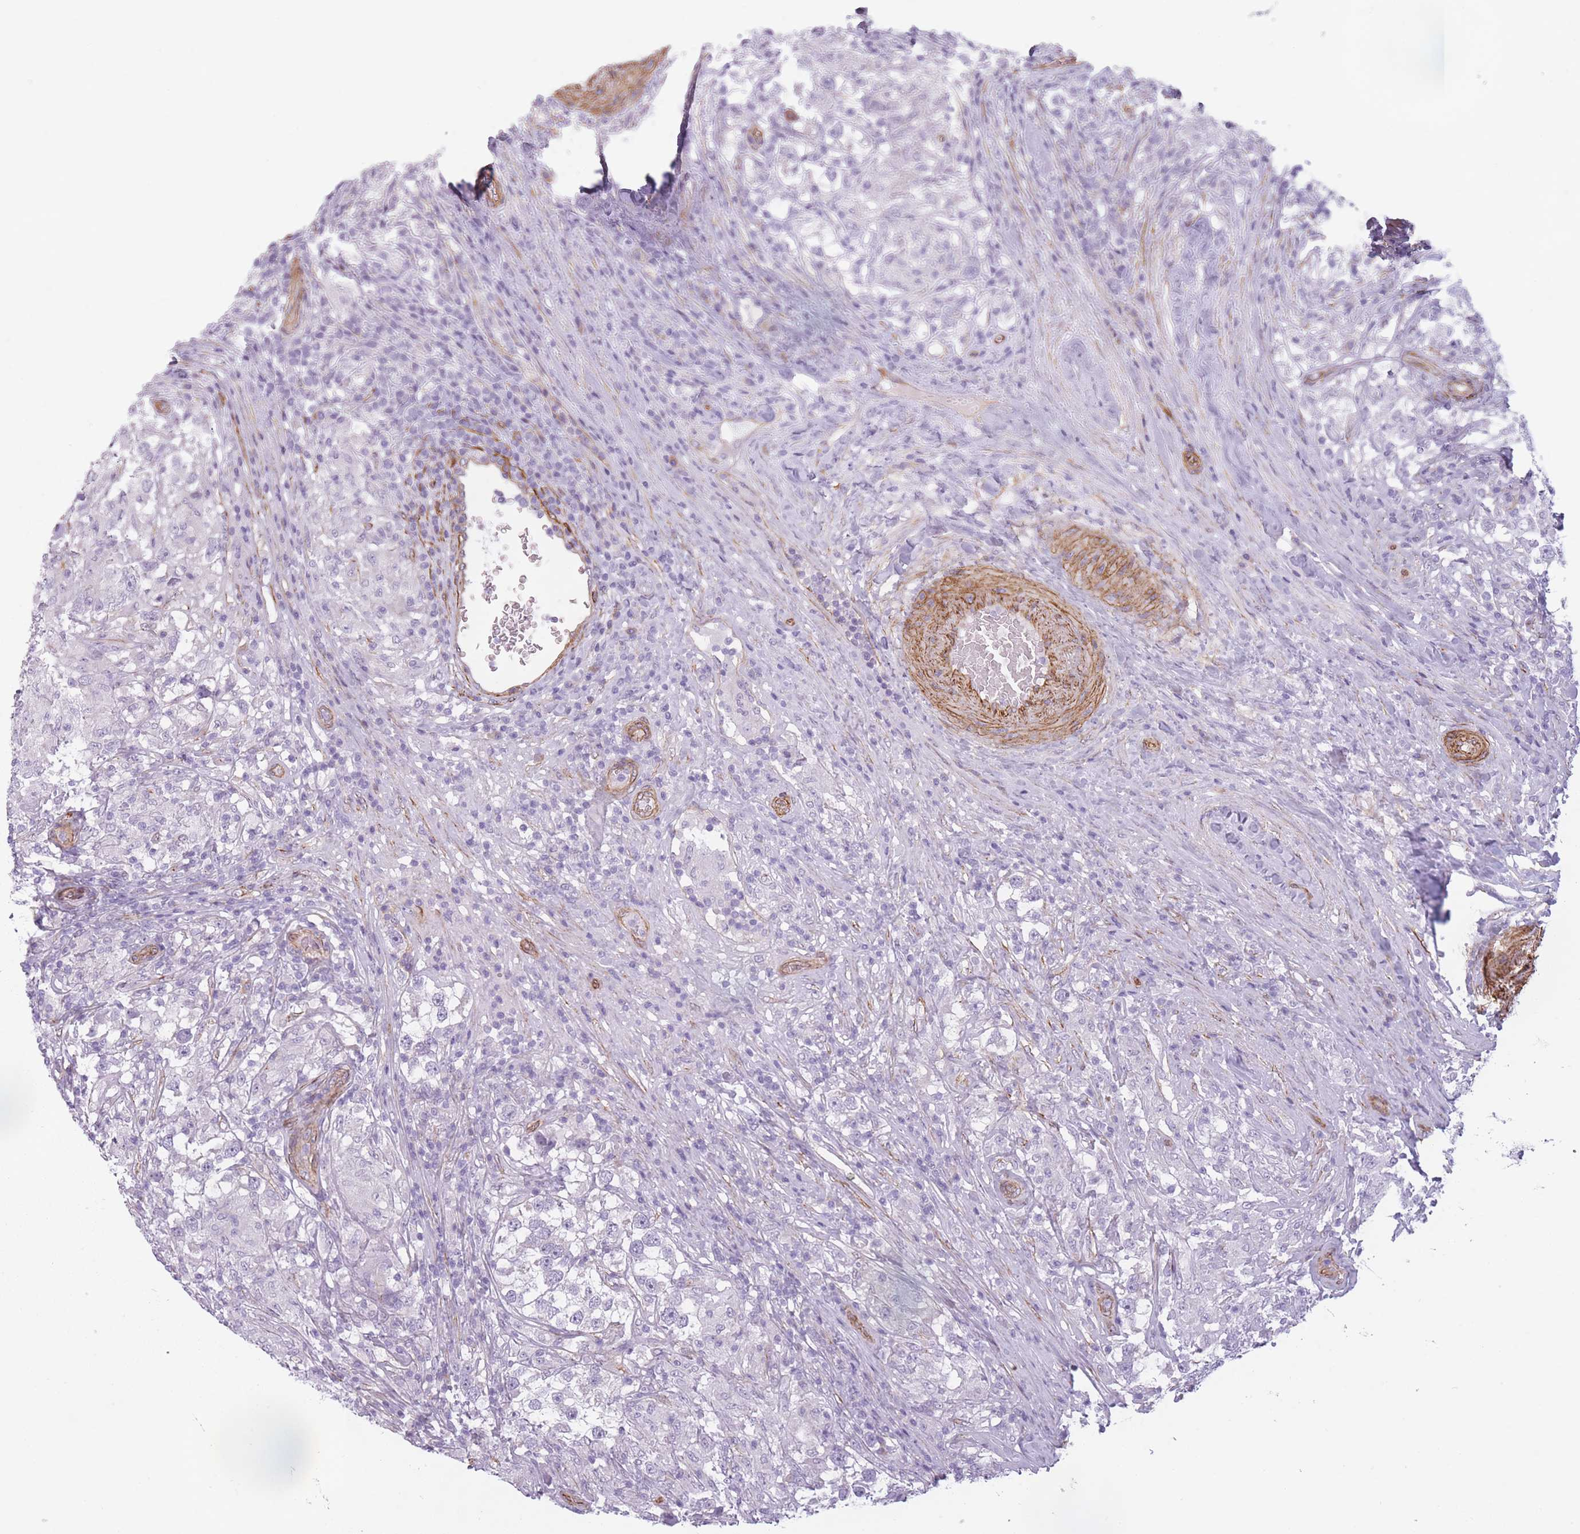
{"staining": {"intensity": "negative", "quantity": "none", "location": "none"}, "tissue": "testis cancer", "cell_type": "Tumor cells", "image_type": "cancer", "snomed": [{"axis": "morphology", "description": "Seminoma, NOS"}, {"axis": "topography", "description": "Testis"}], "caption": "The micrograph reveals no significant staining in tumor cells of seminoma (testis).", "gene": "OR6B3", "patient": {"sex": "male", "age": 46}}